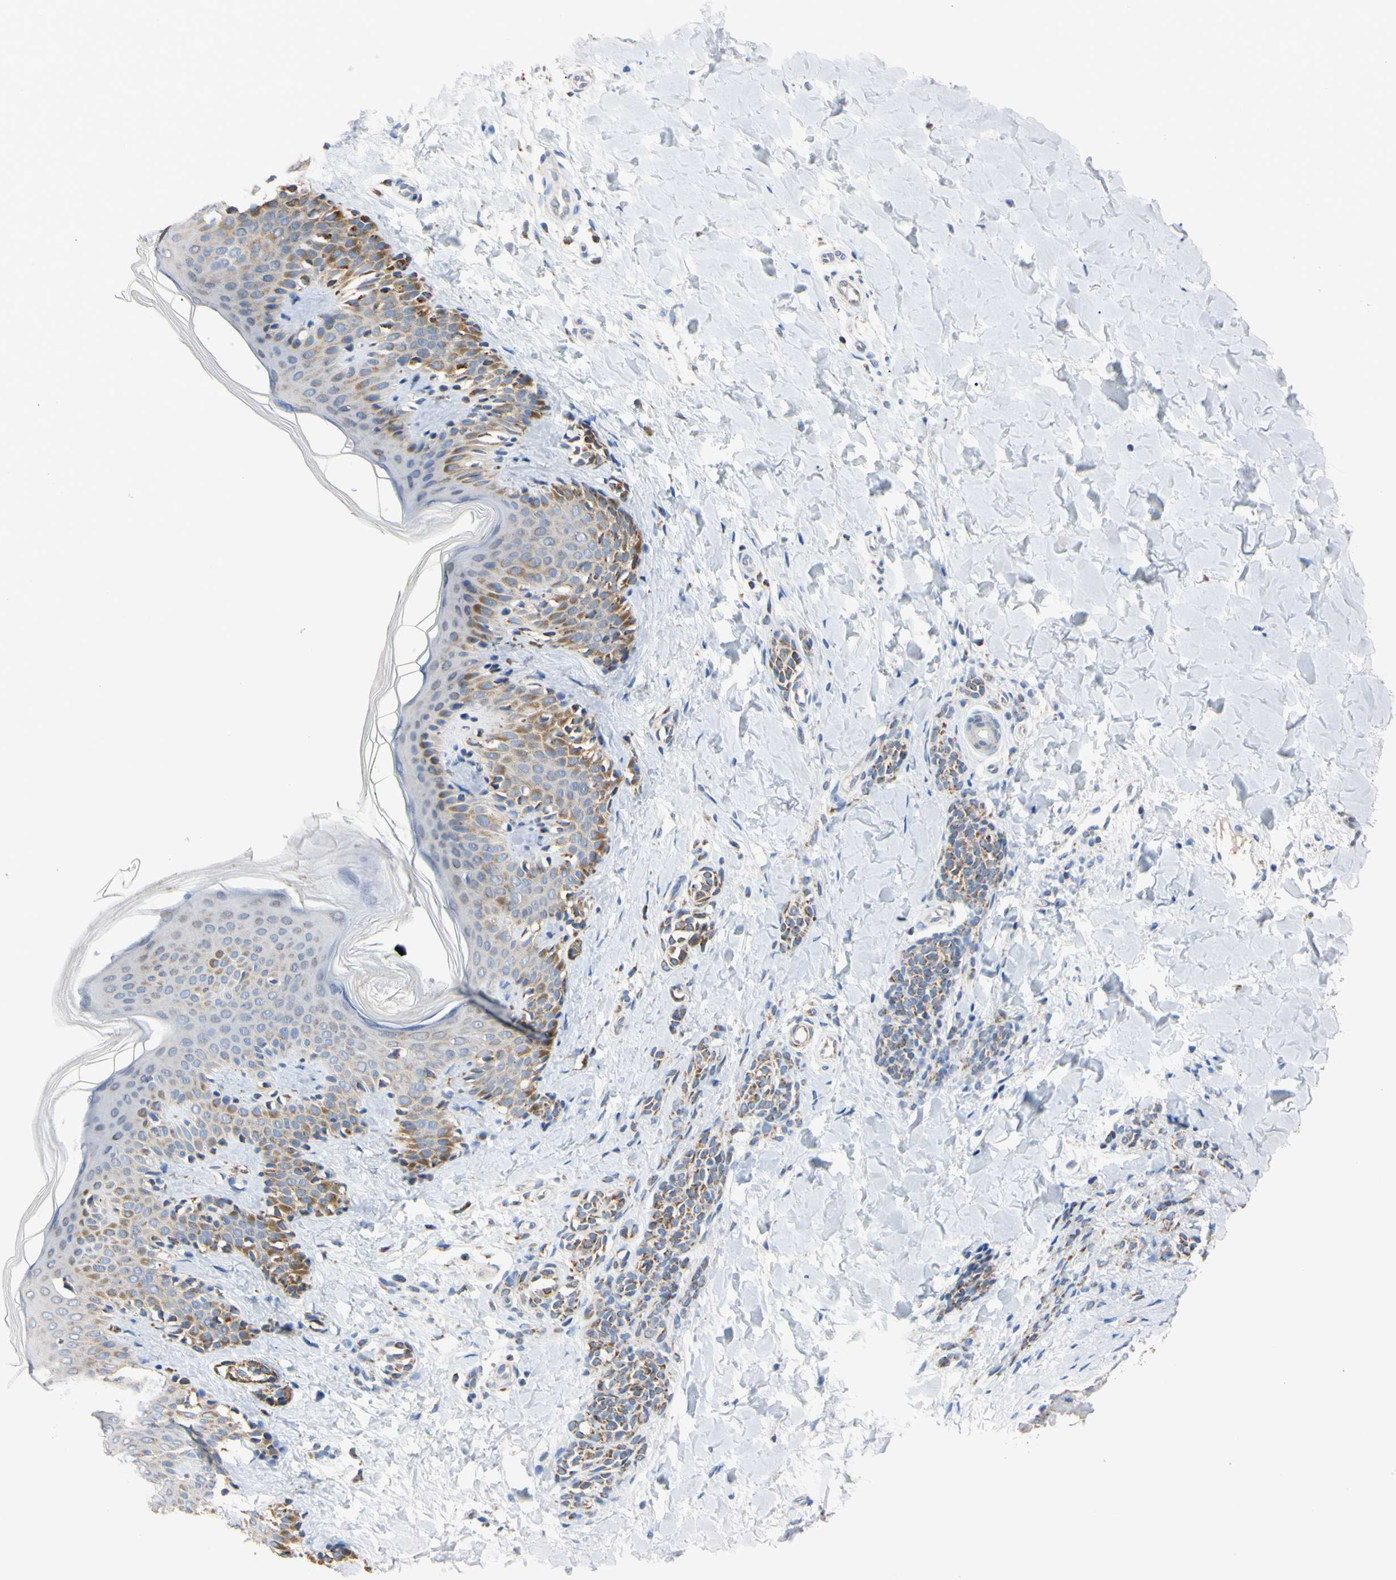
{"staining": {"intensity": "negative", "quantity": "none", "location": "none"}, "tissue": "skin", "cell_type": "Fibroblasts", "image_type": "normal", "snomed": [{"axis": "morphology", "description": "Normal tissue, NOS"}, {"axis": "topography", "description": "Skin"}], "caption": "Fibroblasts are negative for brown protein staining in unremarkable skin. (DAB (3,3'-diaminobenzidine) immunohistochemistry (IHC) with hematoxylin counter stain).", "gene": "CLPP", "patient": {"sex": "male", "age": 16}}